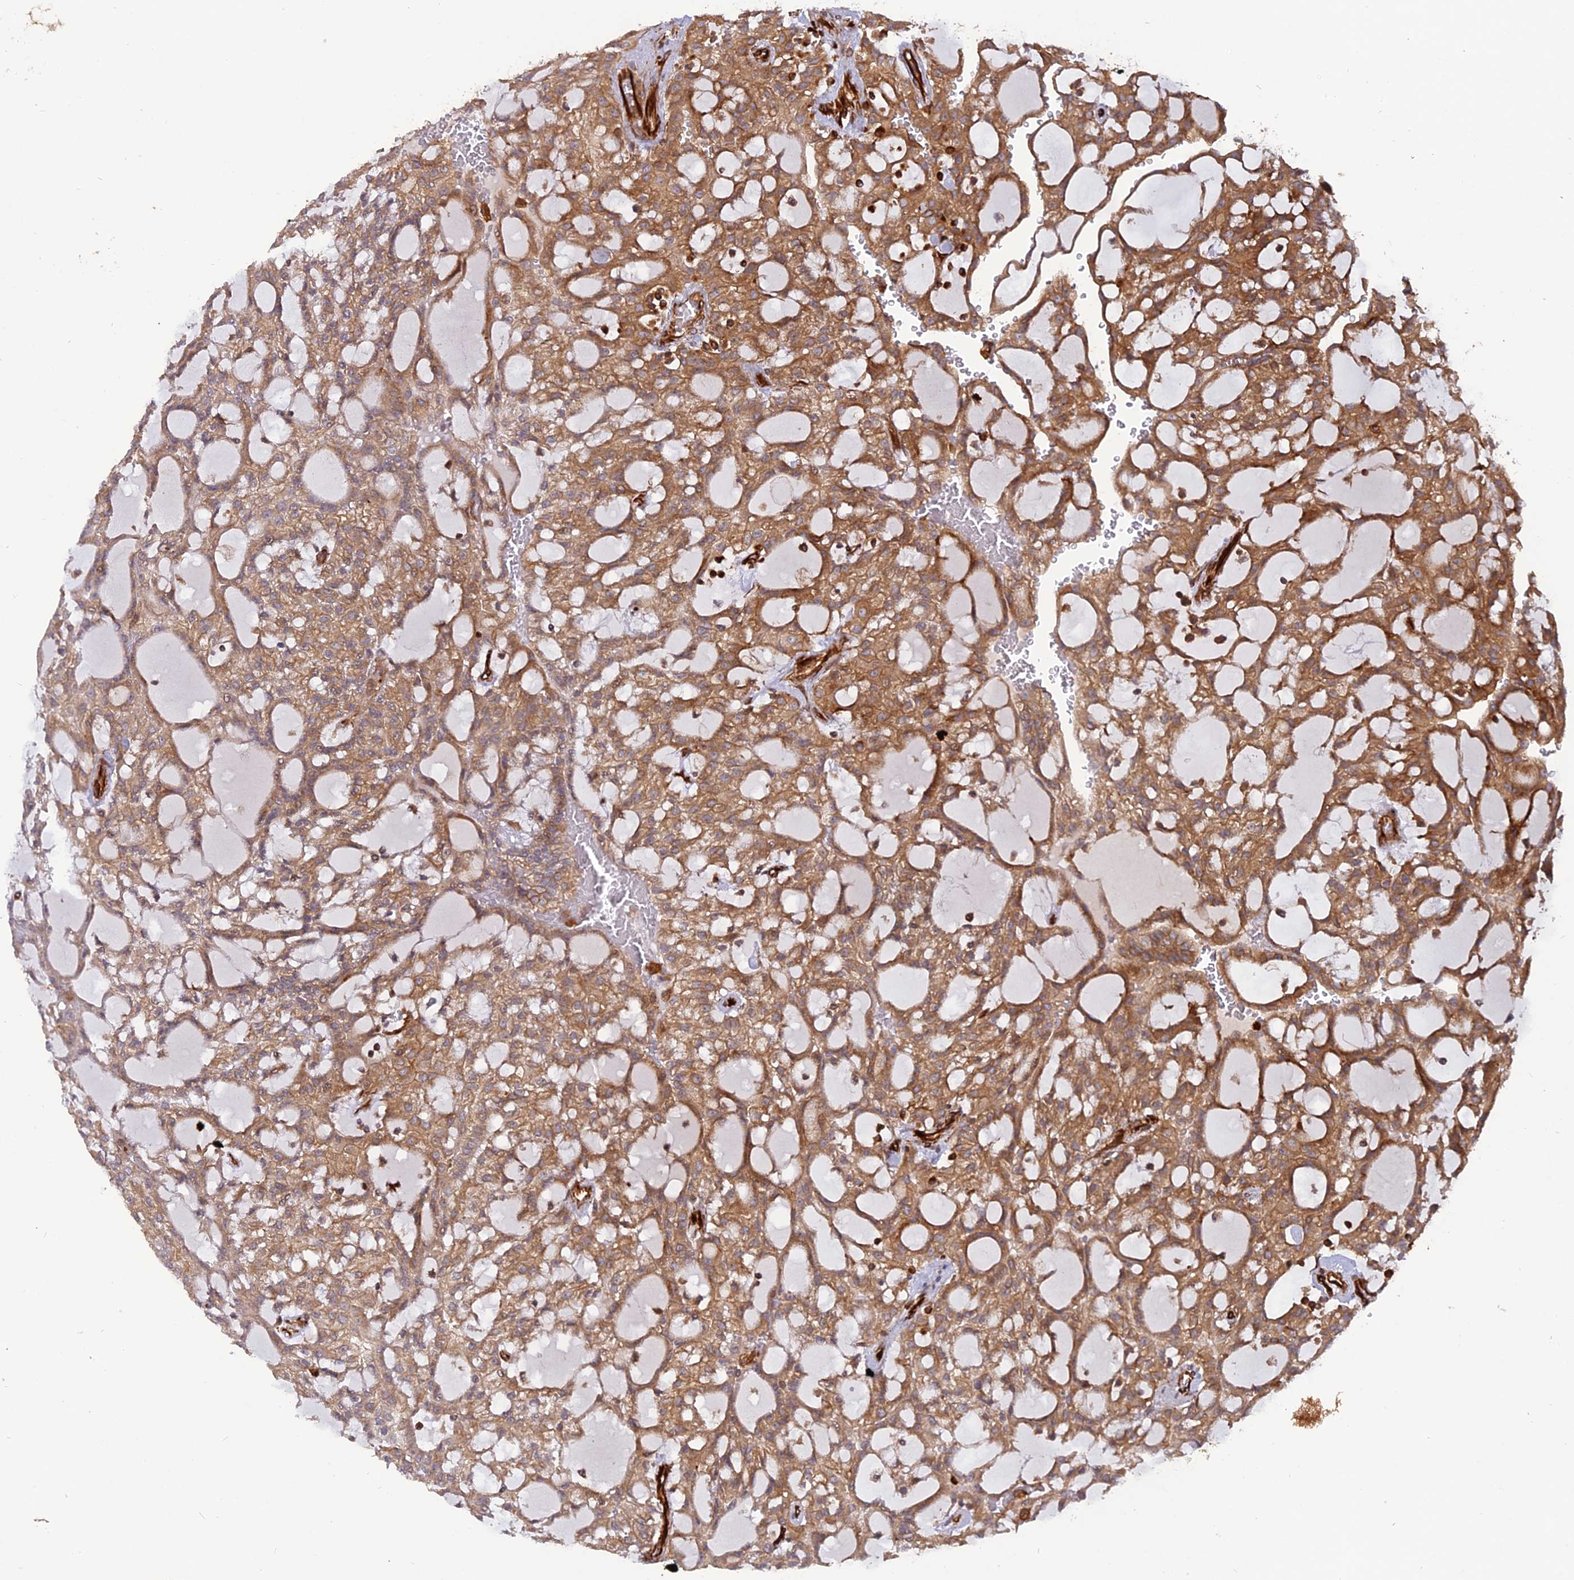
{"staining": {"intensity": "moderate", "quantity": ">75%", "location": "cytoplasmic/membranous"}, "tissue": "renal cancer", "cell_type": "Tumor cells", "image_type": "cancer", "snomed": [{"axis": "morphology", "description": "Adenocarcinoma, NOS"}, {"axis": "topography", "description": "Kidney"}], "caption": "Approximately >75% of tumor cells in human adenocarcinoma (renal) display moderate cytoplasmic/membranous protein staining as visualized by brown immunohistochemical staining.", "gene": "PHLDB3", "patient": {"sex": "male", "age": 63}}